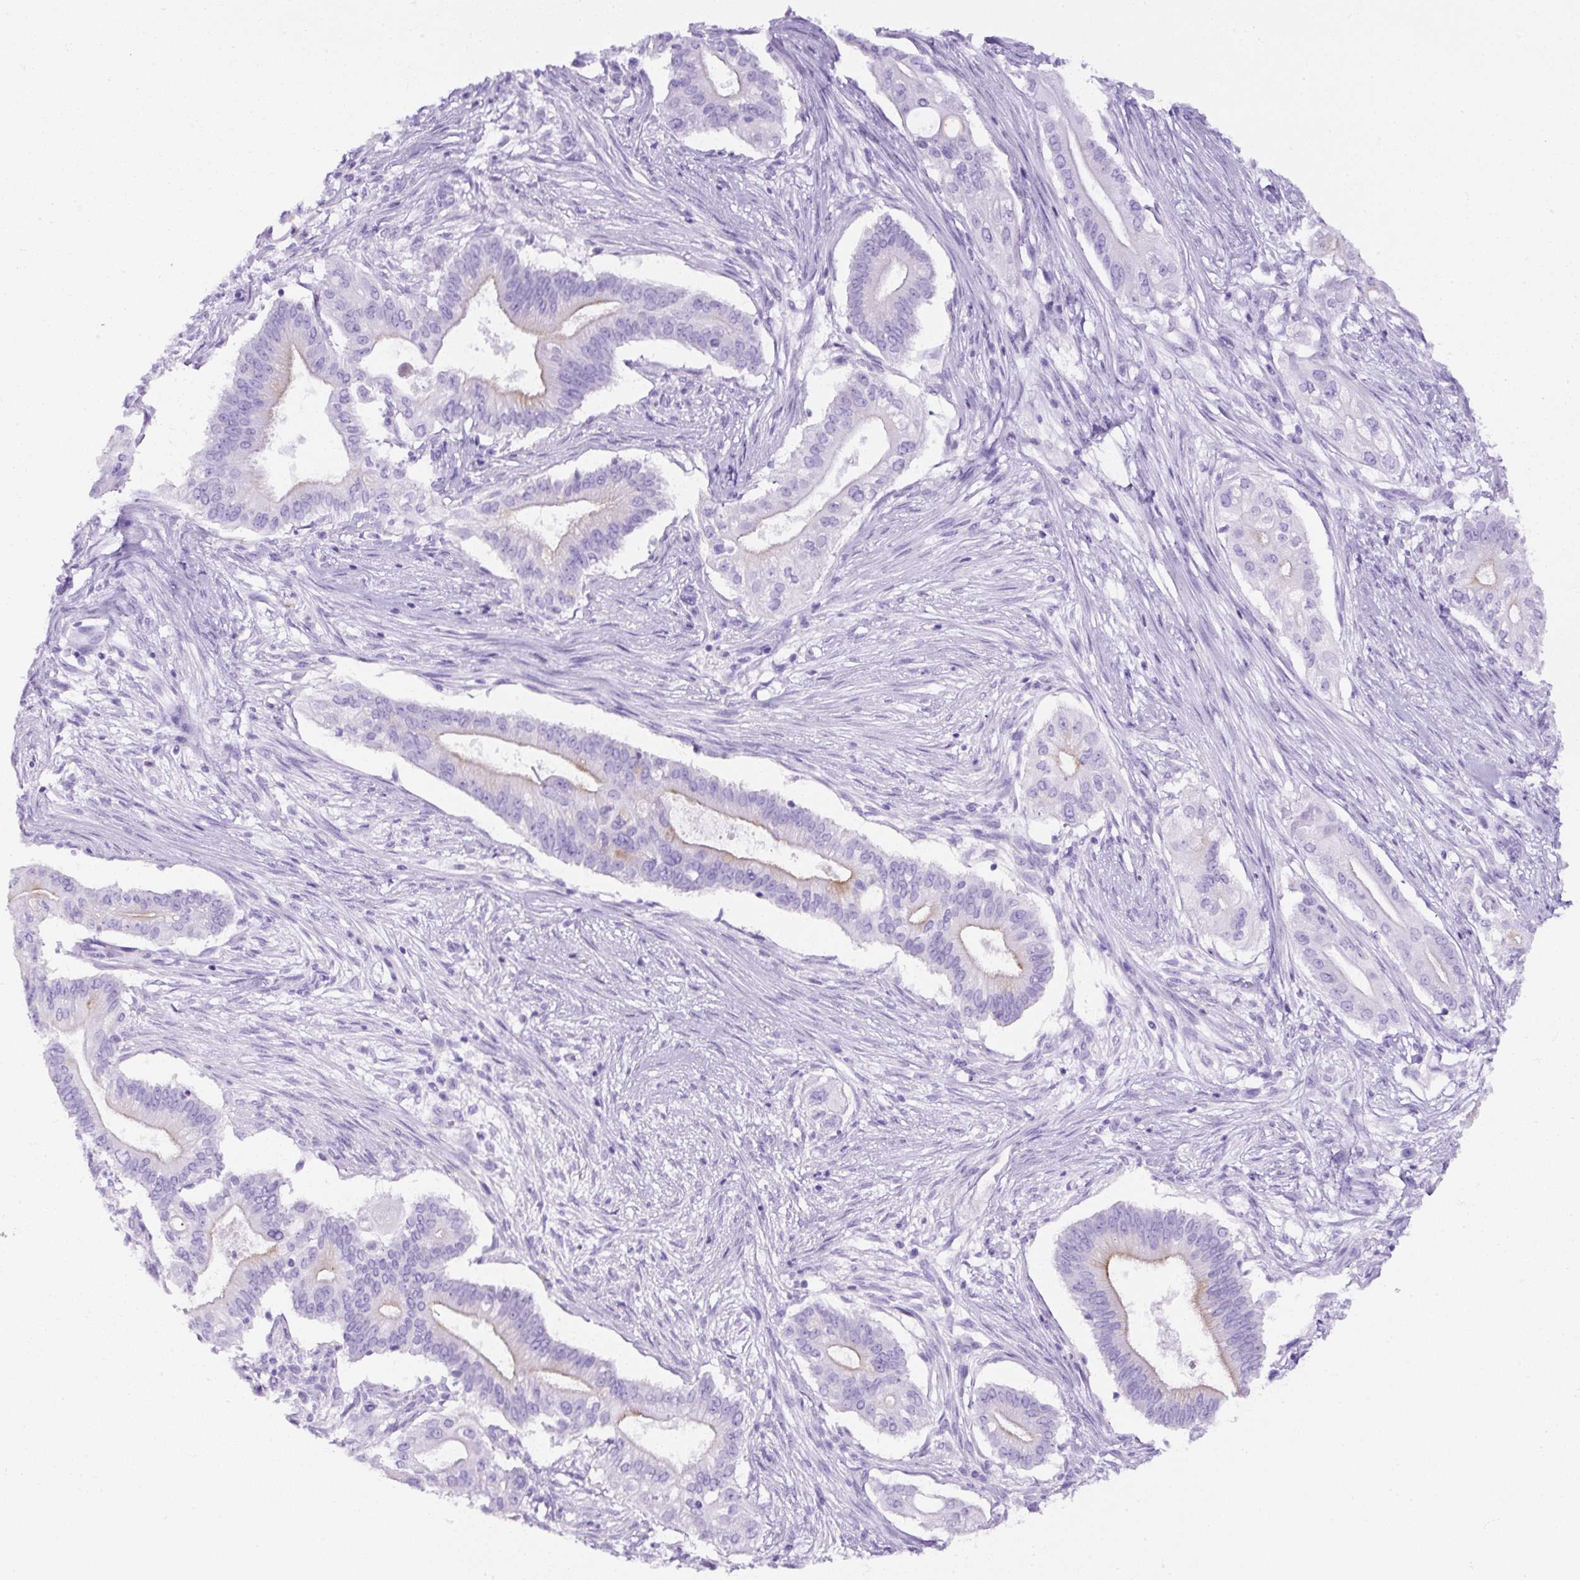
{"staining": {"intensity": "weak", "quantity": "<25%", "location": "cytoplasmic/membranous"}, "tissue": "pancreatic cancer", "cell_type": "Tumor cells", "image_type": "cancer", "snomed": [{"axis": "morphology", "description": "Adenocarcinoma, NOS"}, {"axis": "topography", "description": "Pancreas"}], "caption": "This is a photomicrograph of immunohistochemistry (IHC) staining of pancreatic cancer, which shows no expression in tumor cells.", "gene": "TMEM200B", "patient": {"sex": "female", "age": 68}}